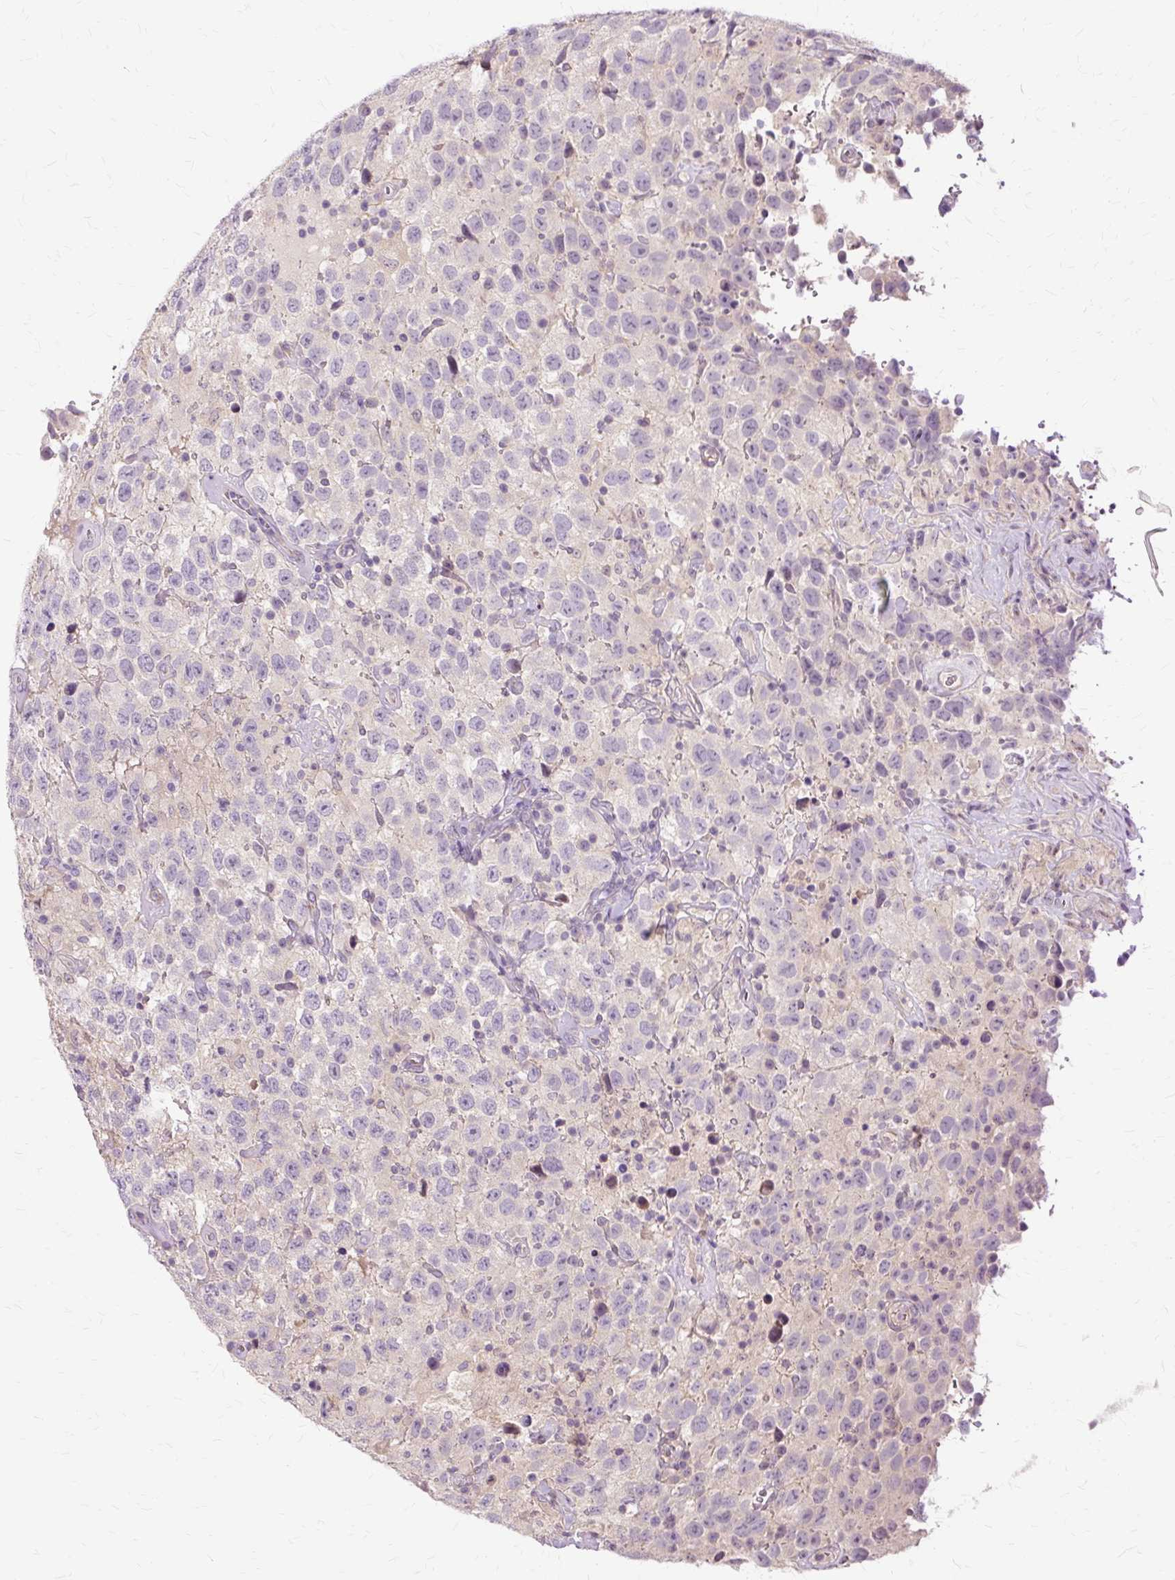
{"staining": {"intensity": "negative", "quantity": "none", "location": "none"}, "tissue": "testis cancer", "cell_type": "Tumor cells", "image_type": "cancer", "snomed": [{"axis": "morphology", "description": "Seminoma, NOS"}, {"axis": "topography", "description": "Testis"}], "caption": "Immunohistochemical staining of testis seminoma shows no significant staining in tumor cells. (IHC, brightfield microscopy, high magnification).", "gene": "TSPAN8", "patient": {"sex": "male", "age": 41}}